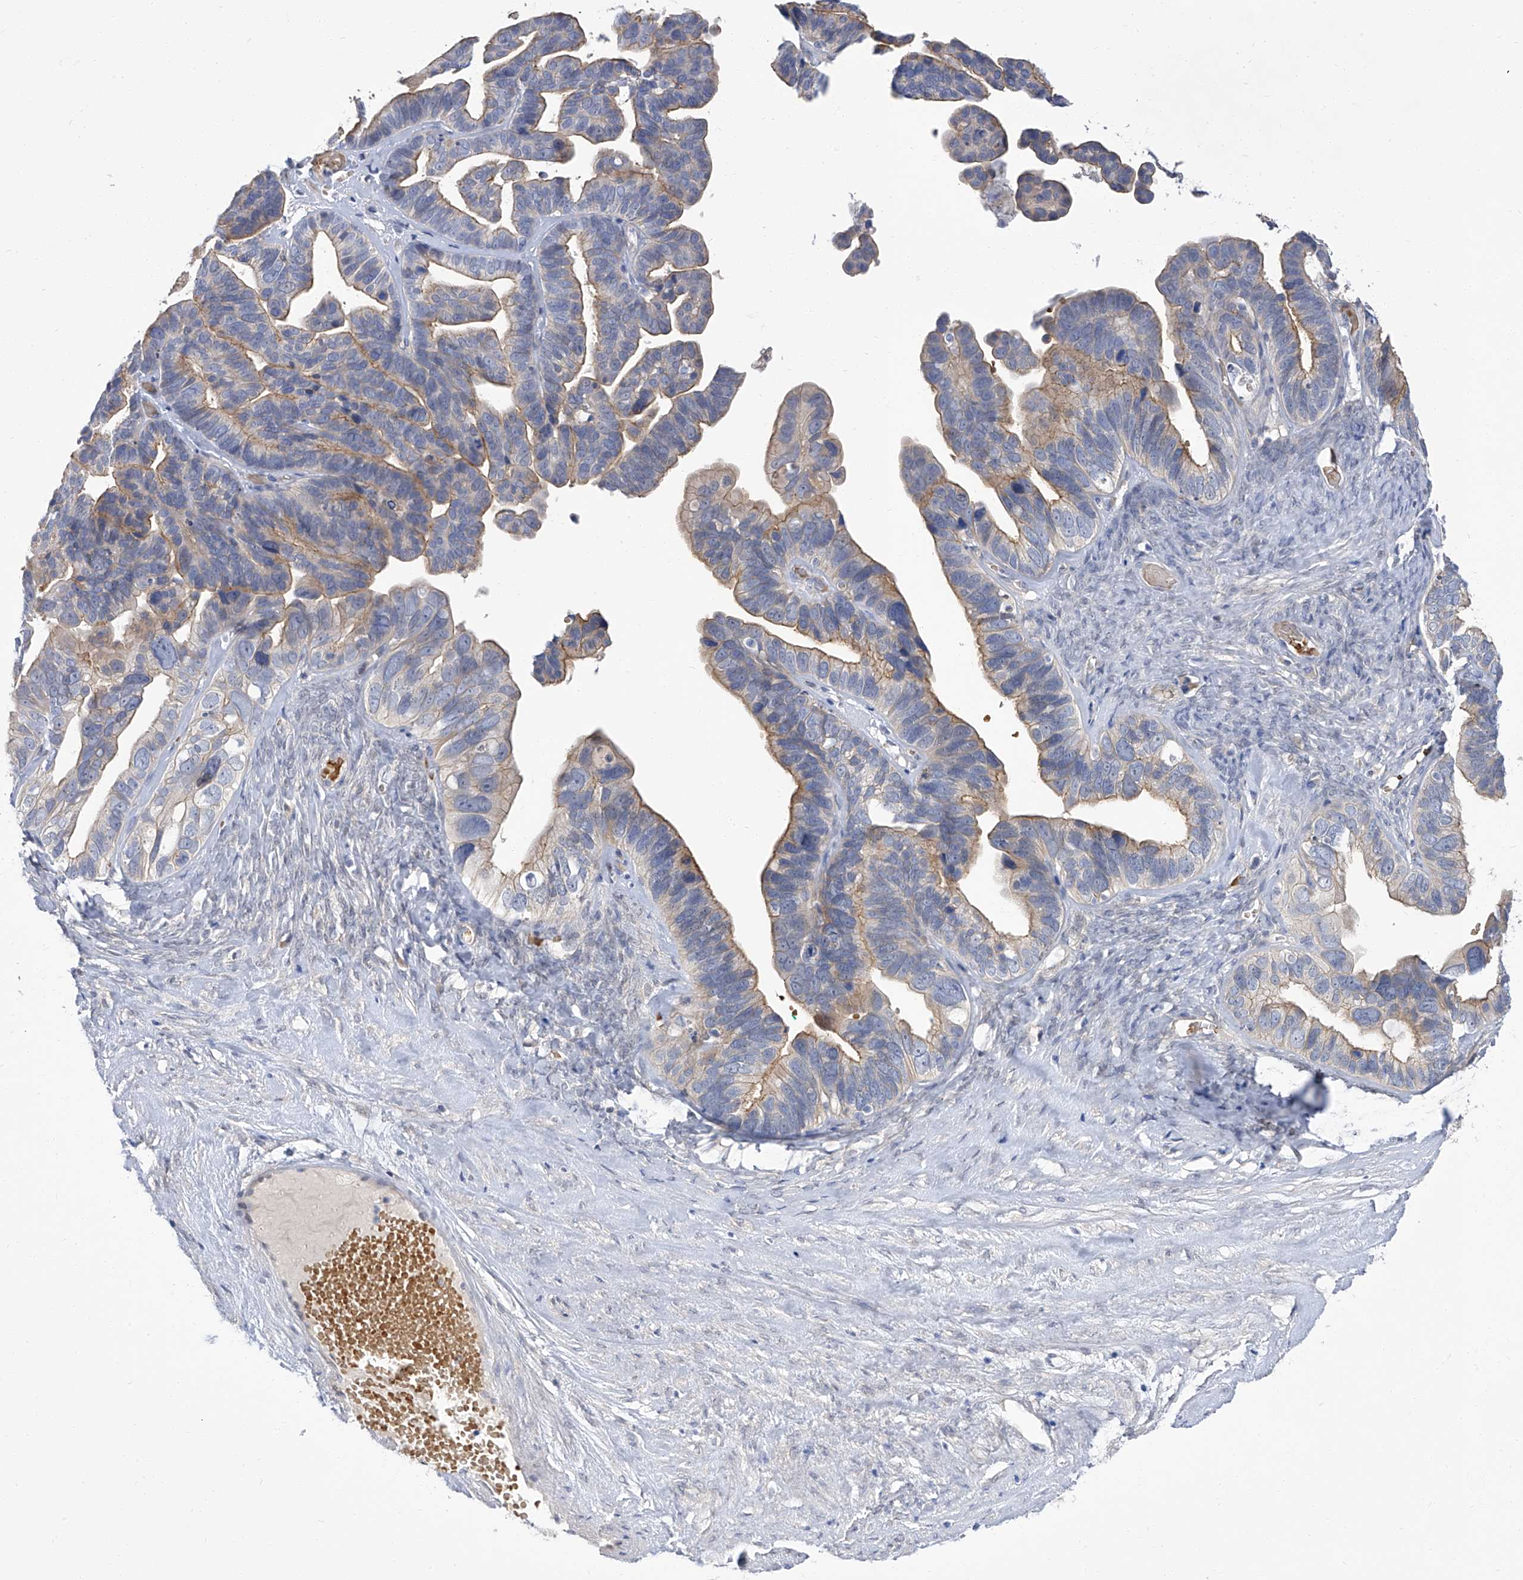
{"staining": {"intensity": "moderate", "quantity": "25%-75%", "location": "cytoplasmic/membranous"}, "tissue": "ovarian cancer", "cell_type": "Tumor cells", "image_type": "cancer", "snomed": [{"axis": "morphology", "description": "Cystadenocarcinoma, serous, NOS"}, {"axis": "topography", "description": "Ovary"}], "caption": "High-power microscopy captured an immunohistochemistry image of ovarian cancer (serous cystadenocarcinoma), revealing moderate cytoplasmic/membranous staining in about 25%-75% of tumor cells. (DAB = brown stain, brightfield microscopy at high magnification).", "gene": "PARD3", "patient": {"sex": "female", "age": 56}}